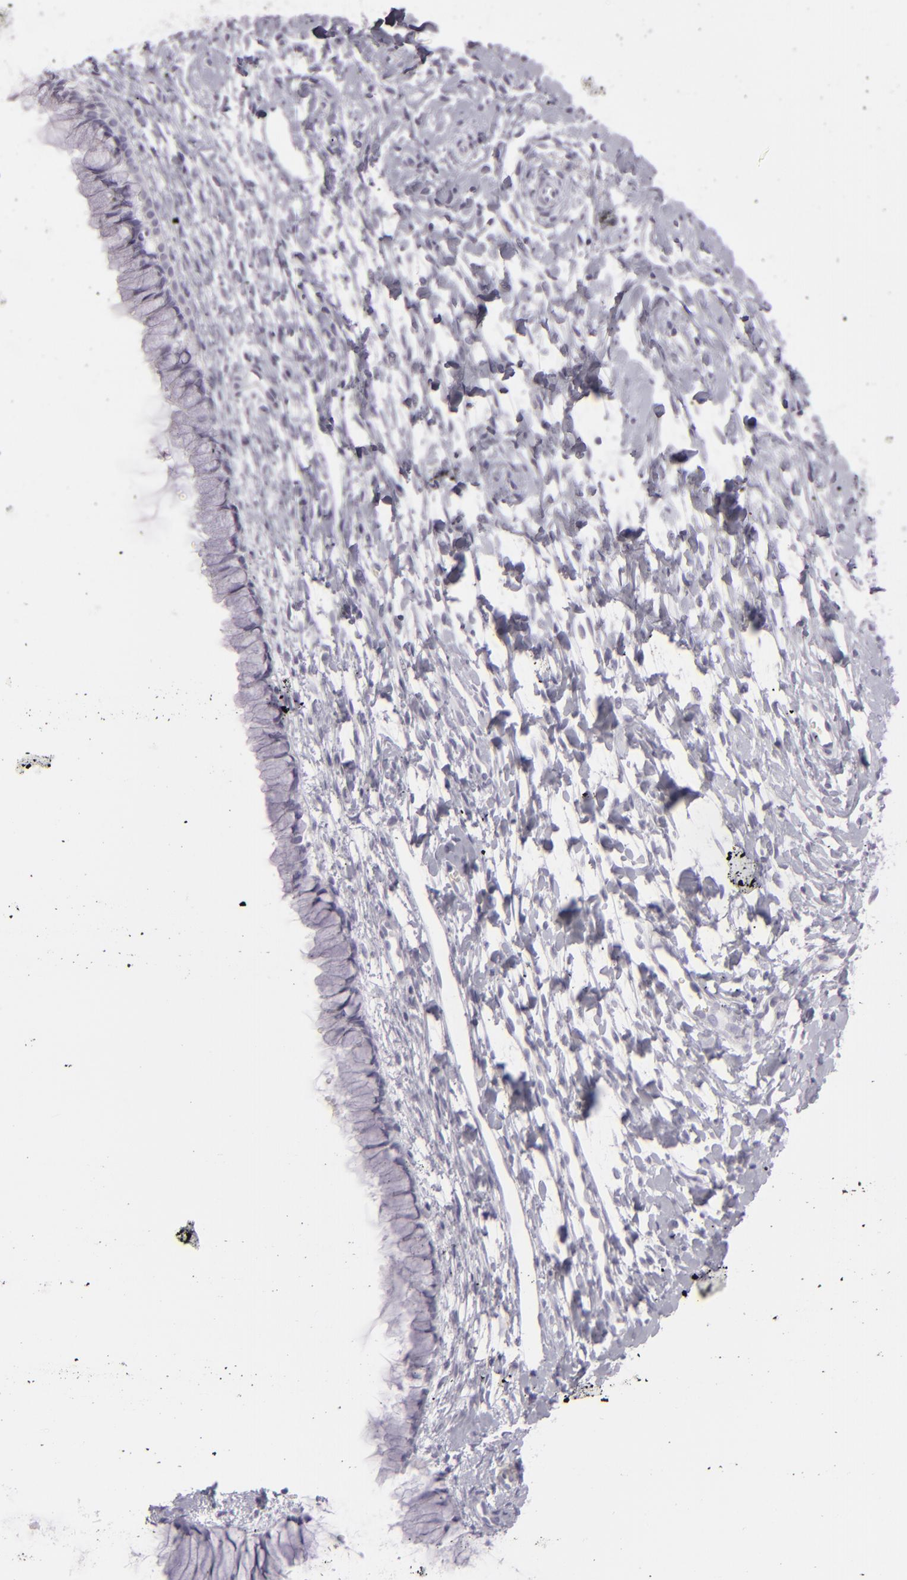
{"staining": {"intensity": "negative", "quantity": "none", "location": "none"}, "tissue": "cervix", "cell_type": "Glandular cells", "image_type": "normal", "snomed": [{"axis": "morphology", "description": "Normal tissue, NOS"}, {"axis": "topography", "description": "Cervix"}], "caption": "Image shows no significant protein expression in glandular cells of benign cervix. Nuclei are stained in blue.", "gene": "CDX2", "patient": {"sex": "female", "age": 46}}